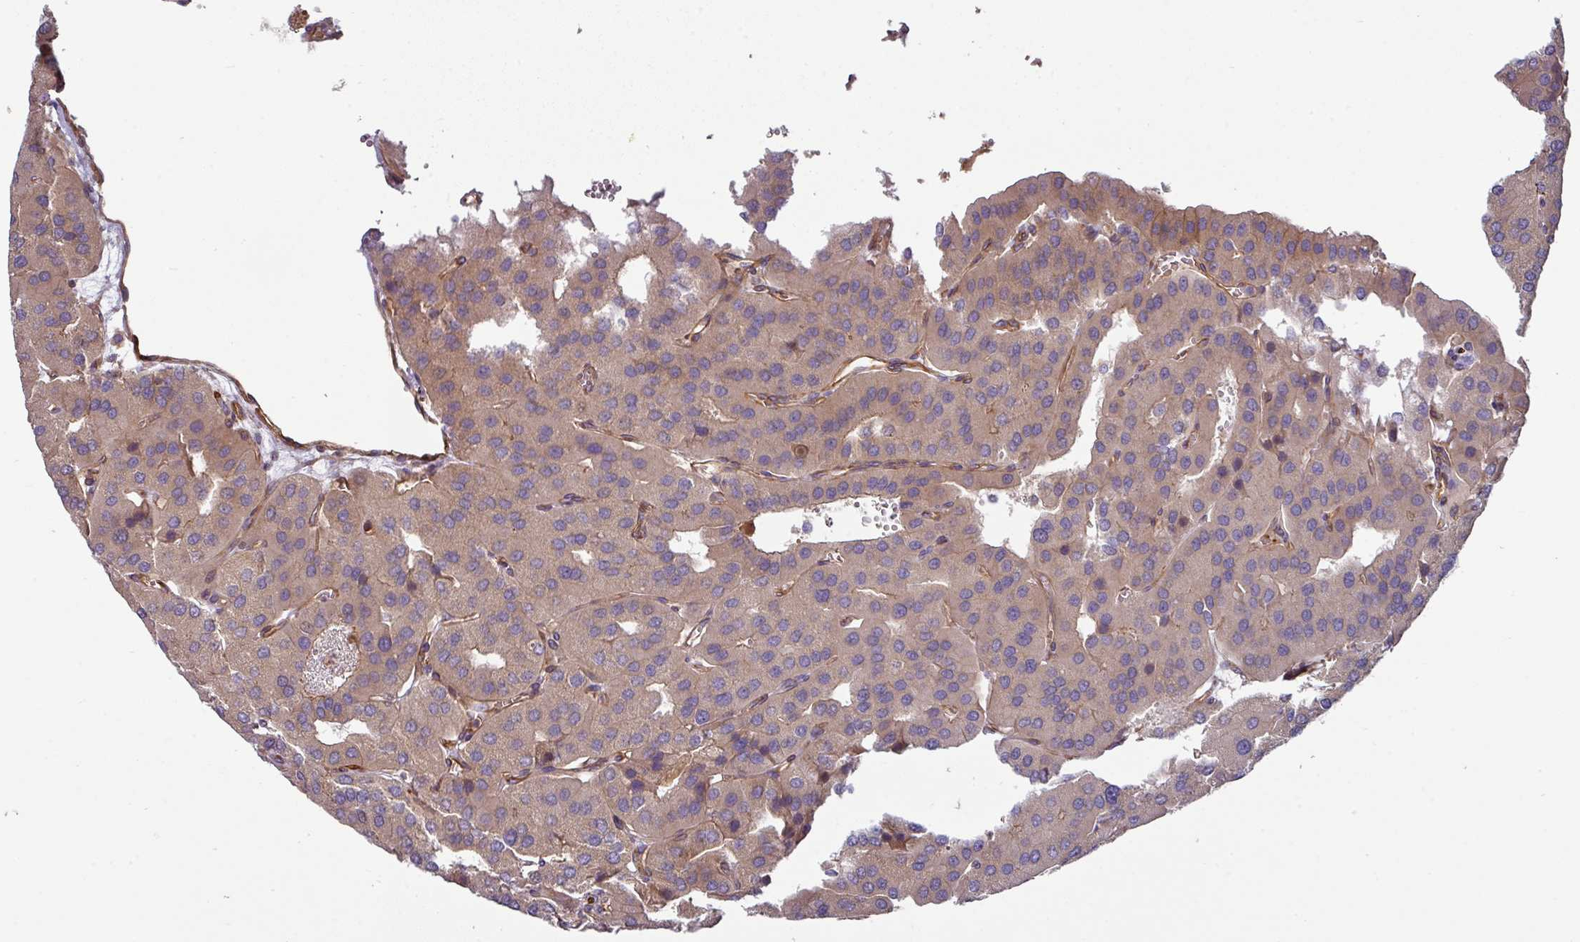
{"staining": {"intensity": "moderate", "quantity": ">75%", "location": "cytoplasmic/membranous"}, "tissue": "parathyroid gland", "cell_type": "Glandular cells", "image_type": "normal", "snomed": [{"axis": "morphology", "description": "Normal tissue, NOS"}, {"axis": "morphology", "description": "Adenoma, NOS"}, {"axis": "topography", "description": "Parathyroid gland"}], "caption": "A brown stain labels moderate cytoplasmic/membranous positivity of a protein in glandular cells of normal parathyroid gland. The protein of interest is stained brown, and the nuclei are stained in blue (DAB IHC with brightfield microscopy, high magnification).", "gene": "CASP2", "patient": {"sex": "female", "age": 86}}